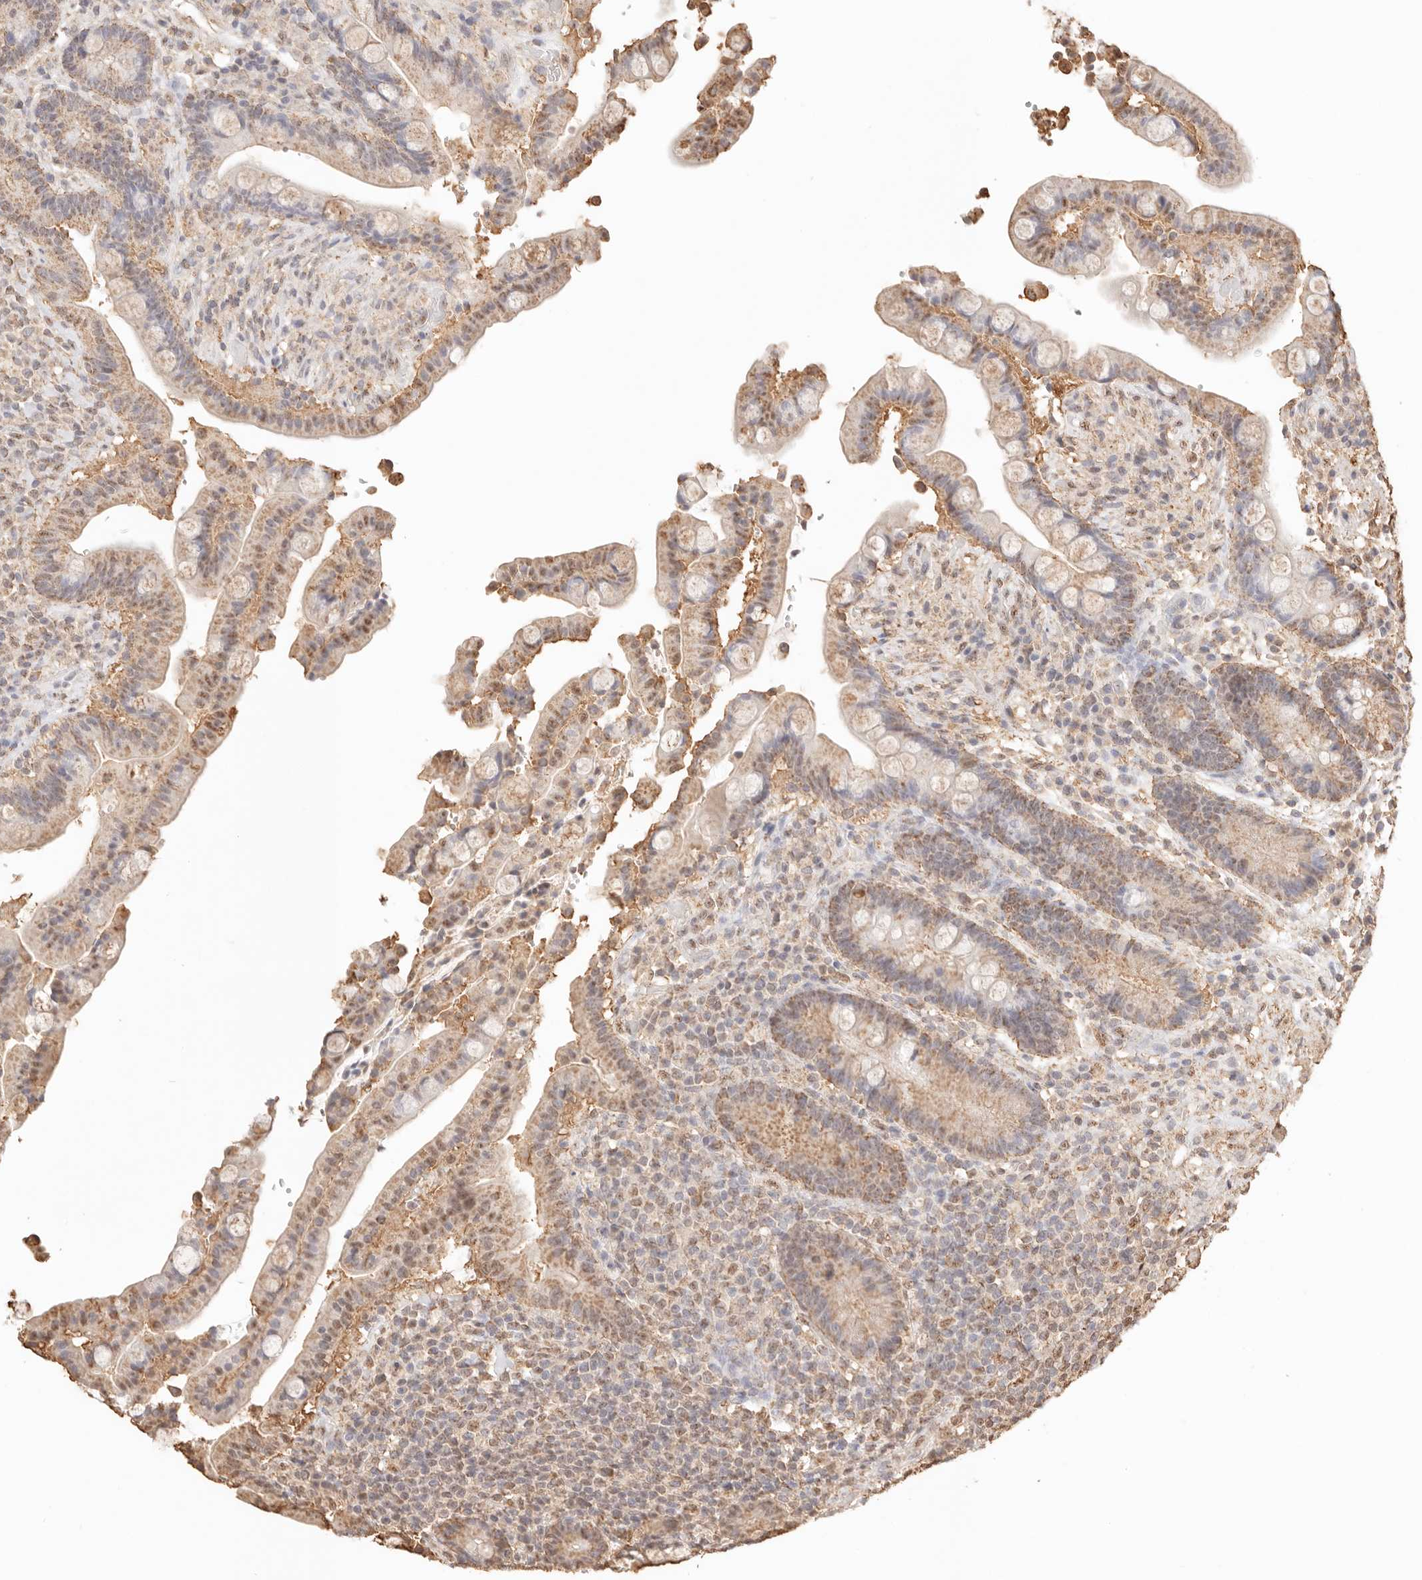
{"staining": {"intensity": "moderate", "quantity": ">75%", "location": "cytoplasmic/membranous,nuclear"}, "tissue": "colon", "cell_type": "Endothelial cells", "image_type": "normal", "snomed": [{"axis": "morphology", "description": "Normal tissue, NOS"}, {"axis": "topography", "description": "Colon"}], "caption": "Colon was stained to show a protein in brown. There is medium levels of moderate cytoplasmic/membranous,nuclear expression in about >75% of endothelial cells.", "gene": "IL1R2", "patient": {"sex": "male", "age": 73}}